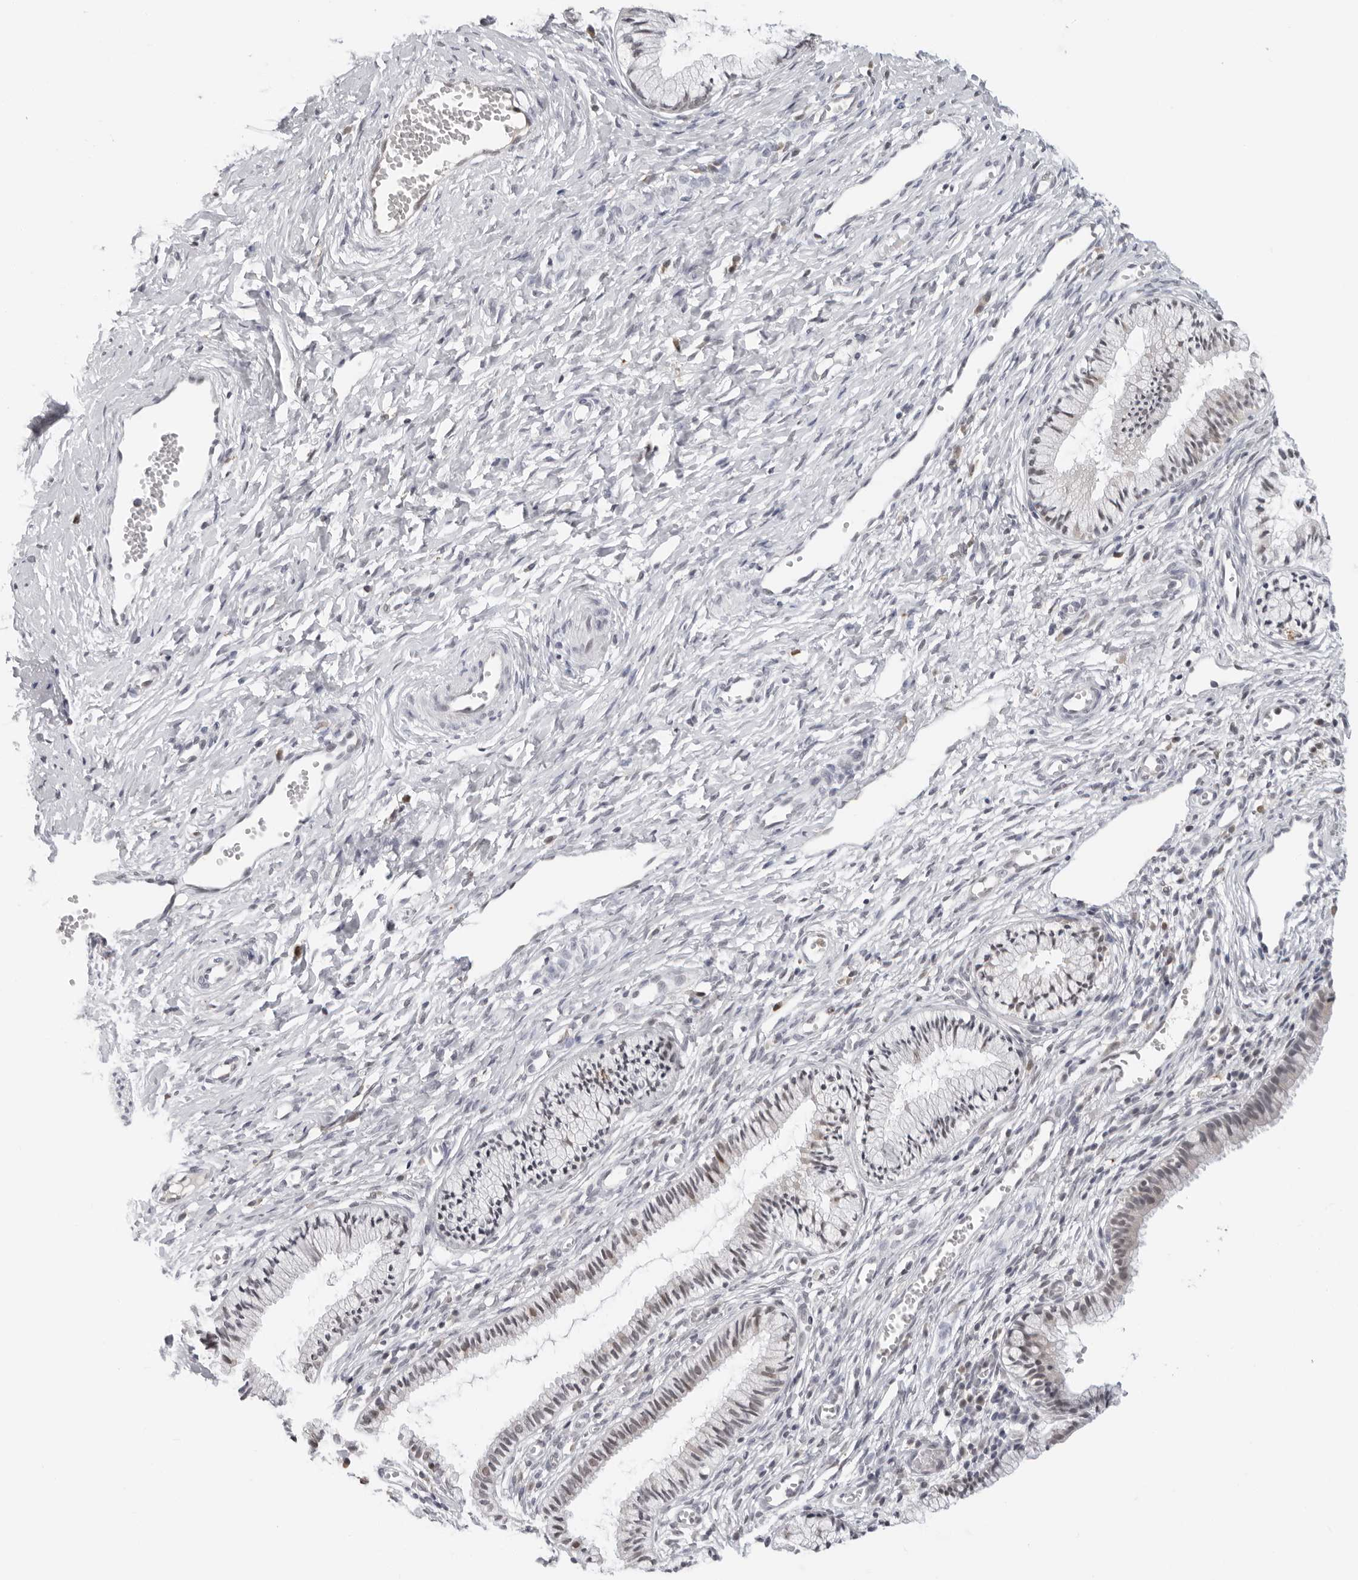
{"staining": {"intensity": "weak", "quantity": "25%-75%", "location": "nuclear"}, "tissue": "cervix", "cell_type": "Glandular cells", "image_type": "normal", "snomed": [{"axis": "morphology", "description": "Normal tissue, NOS"}, {"axis": "topography", "description": "Cervix"}], "caption": "IHC staining of benign cervix, which displays low levels of weak nuclear positivity in about 25%-75% of glandular cells indicating weak nuclear protein staining. The staining was performed using DAB (3,3'-diaminobenzidine) (brown) for protein detection and nuclei were counterstained in hematoxylin (blue).", "gene": "MSH6", "patient": {"sex": "female", "age": 27}}